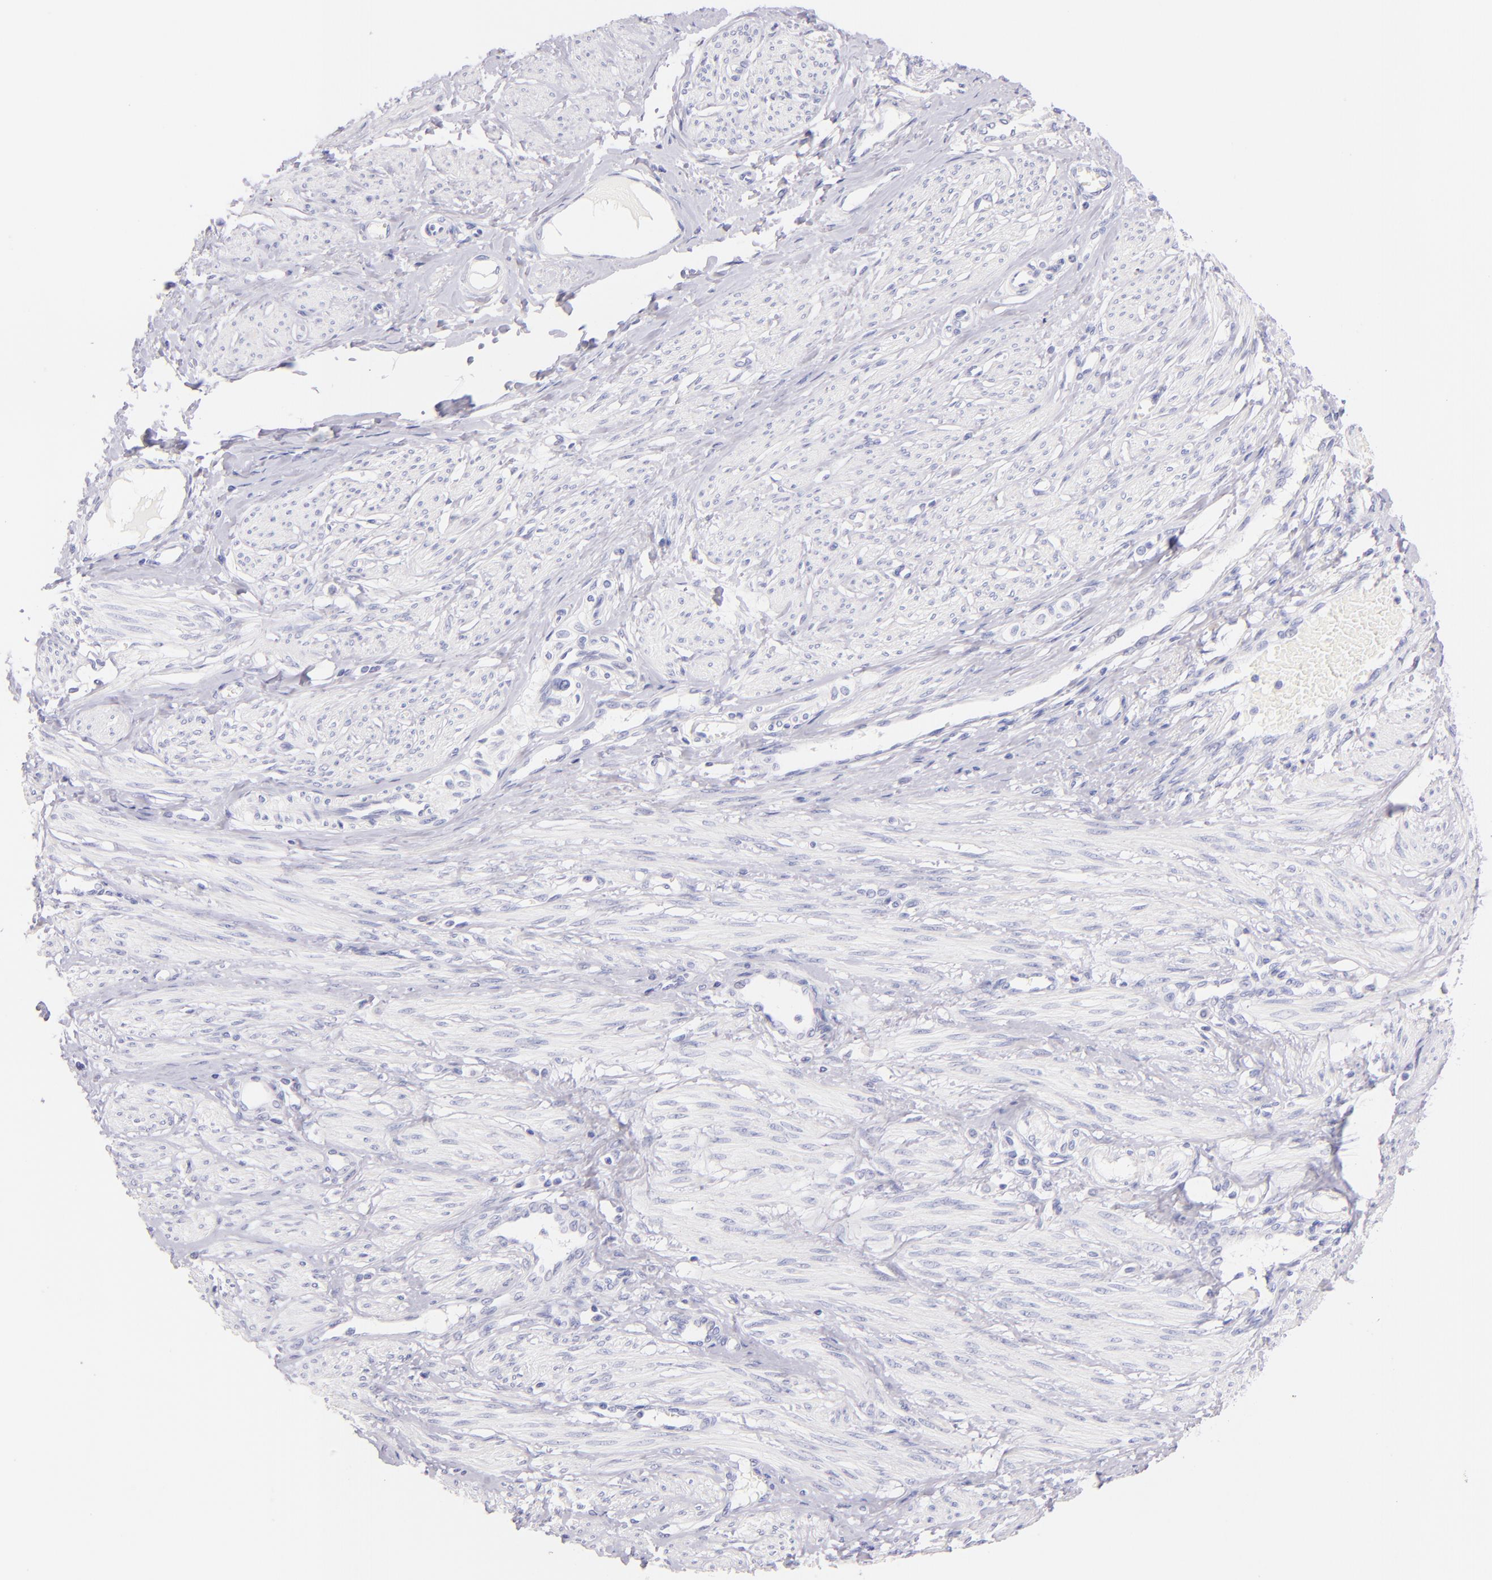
{"staining": {"intensity": "negative", "quantity": "none", "location": "none"}, "tissue": "smooth muscle", "cell_type": "Smooth muscle cells", "image_type": "normal", "snomed": [{"axis": "morphology", "description": "Normal tissue, NOS"}, {"axis": "topography", "description": "Smooth muscle"}, {"axis": "topography", "description": "Uterus"}], "caption": "Human smooth muscle stained for a protein using IHC reveals no staining in smooth muscle cells.", "gene": "SDC1", "patient": {"sex": "female", "age": 39}}